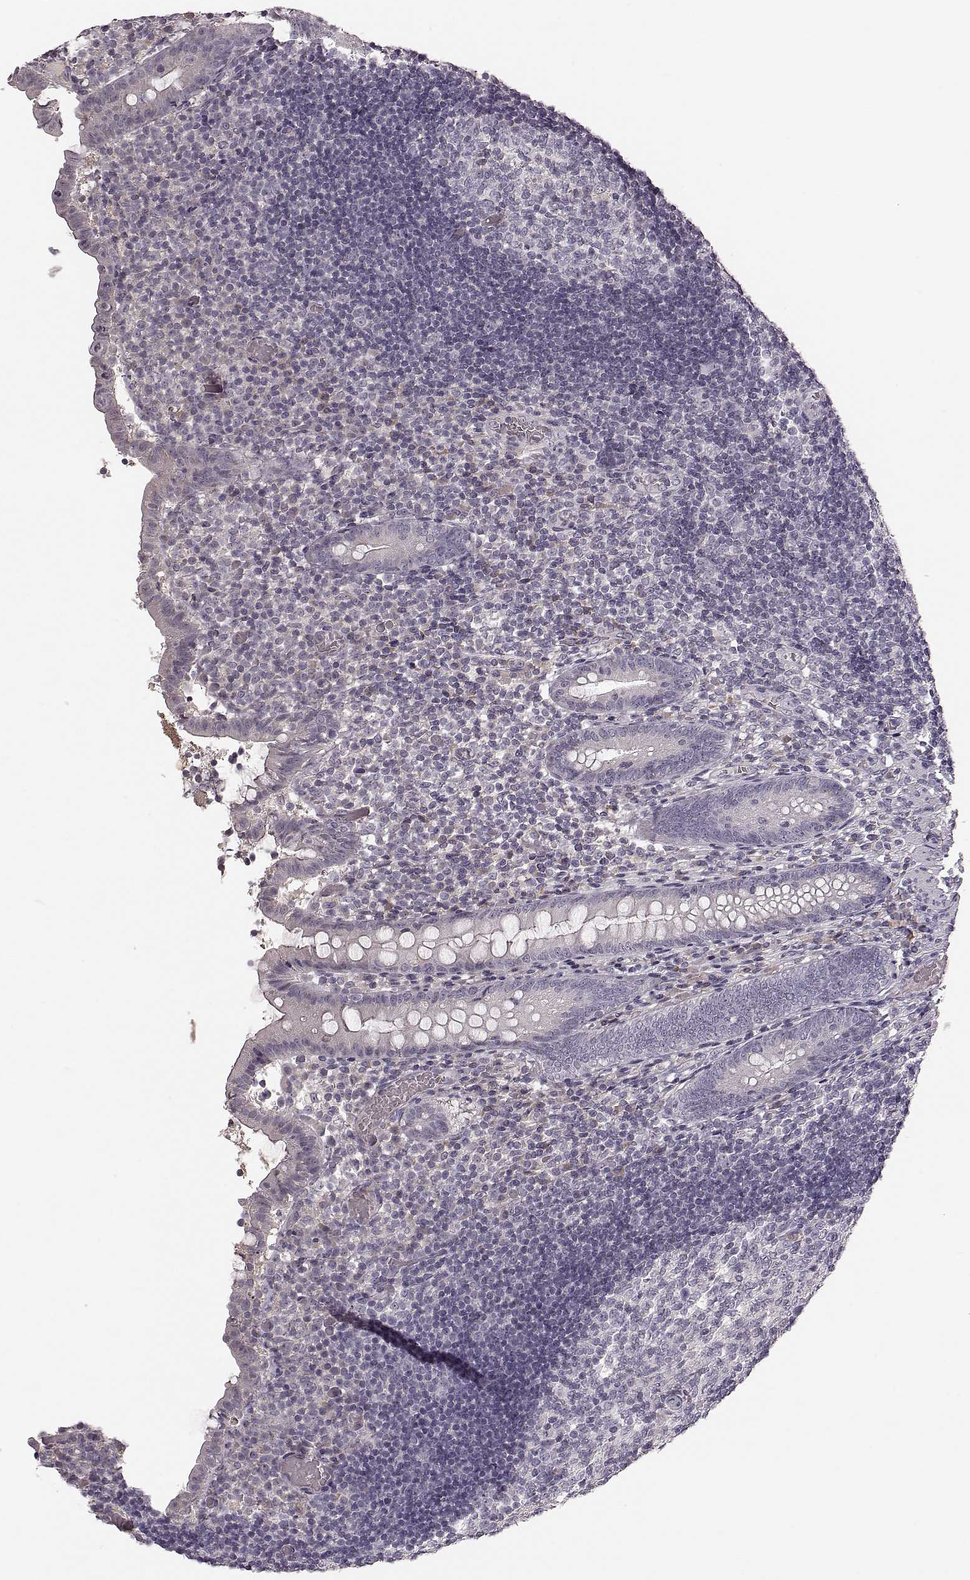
{"staining": {"intensity": "negative", "quantity": "none", "location": "none"}, "tissue": "appendix", "cell_type": "Glandular cells", "image_type": "normal", "snomed": [{"axis": "morphology", "description": "Normal tissue, NOS"}, {"axis": "topography", "description": "Appendix"}], "caption": "An immunohistochemistry (IHC) photomicrograph of unremarkable appendix is shown. There is no staining in glandular cells of appendix. The staining is performed using DAB (3,3'-diaminobenzidine) brown chromogen with nuclei counter-stained in using hematoxylin.", "gene": "MIA", "patient": {"sex": "female", "age": 32}}